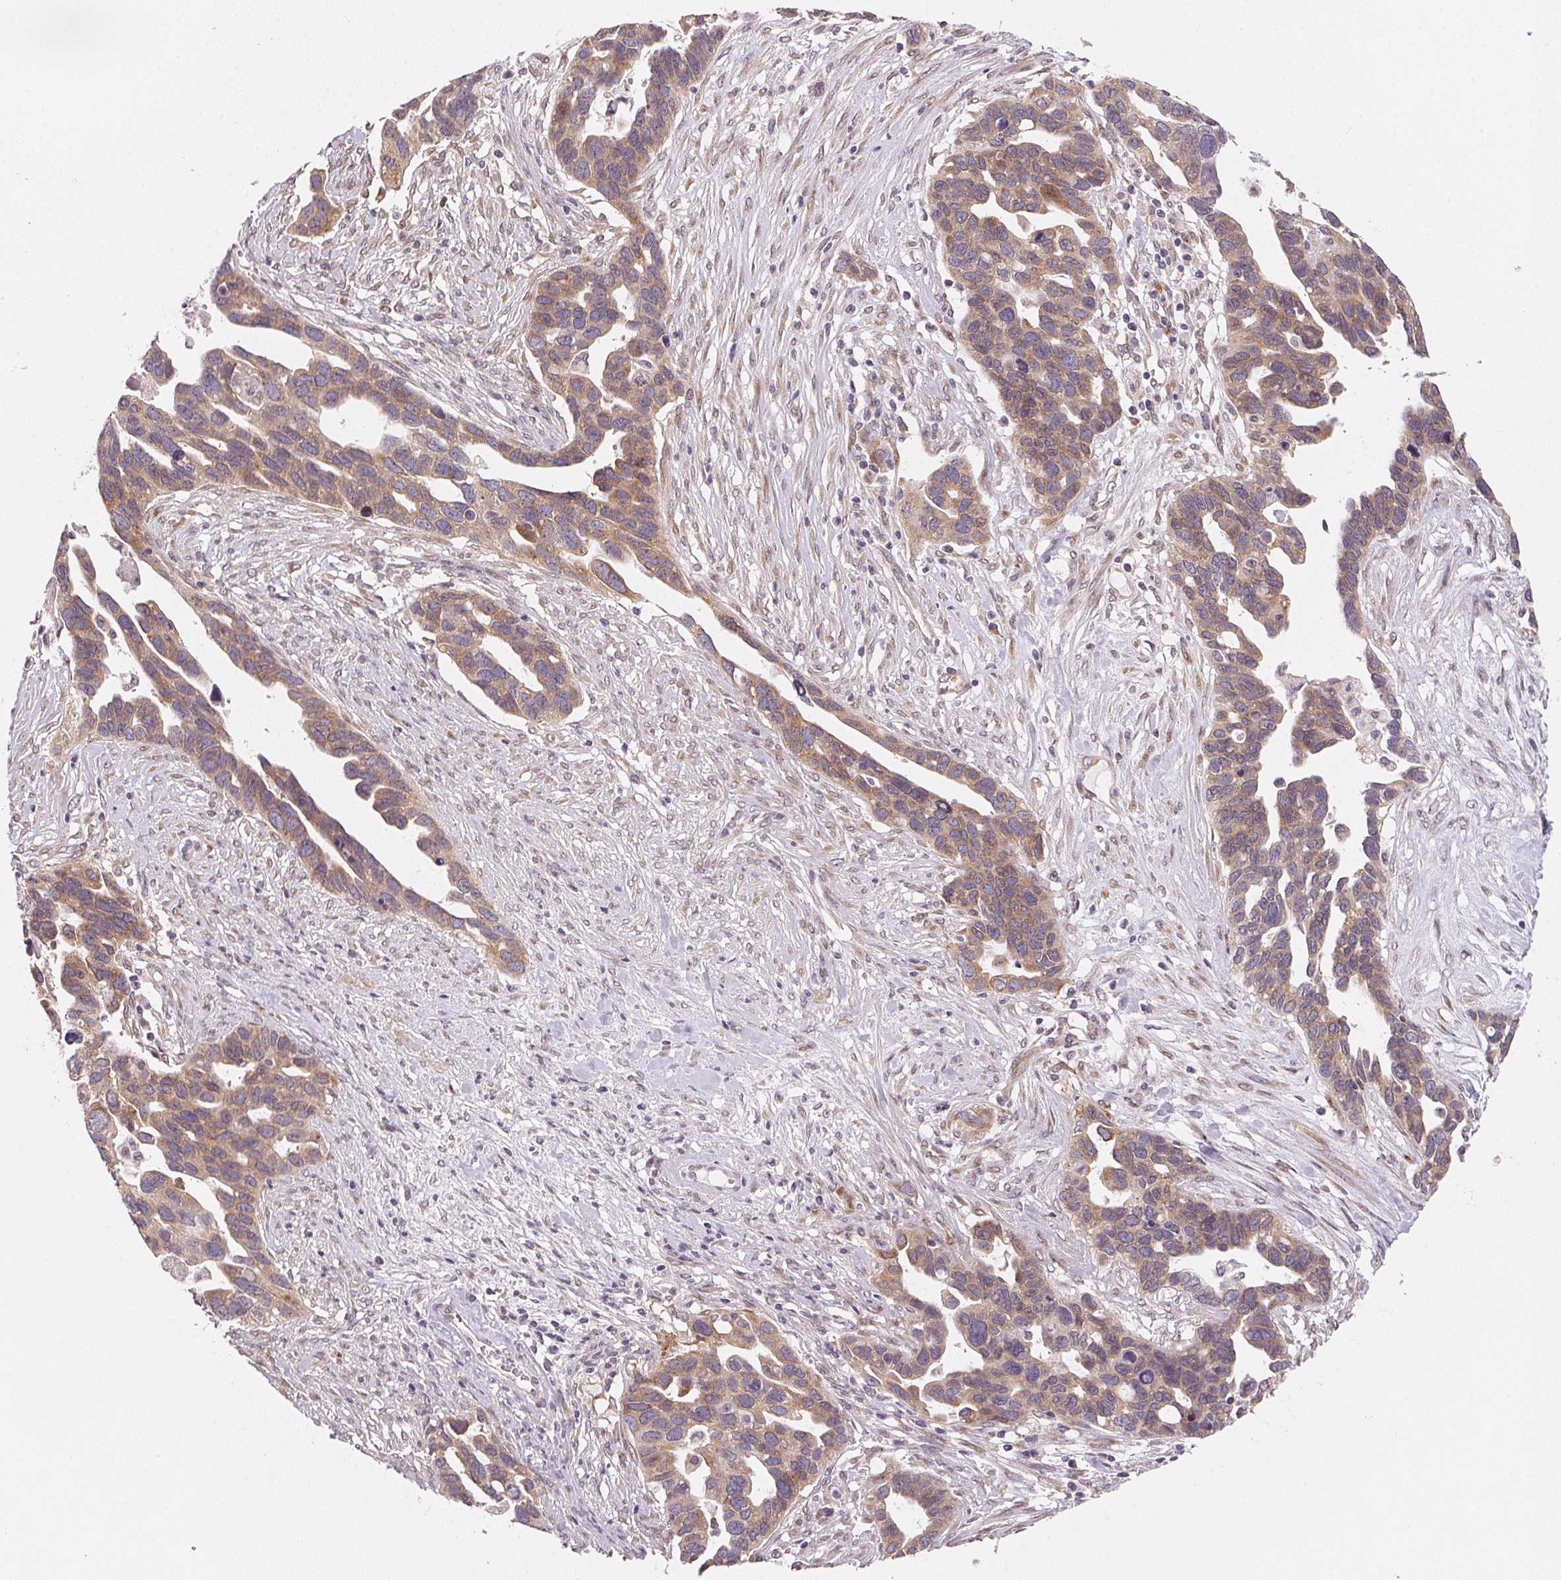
{"staining": {"intensity": "weak", "quantity": ">75%", "location": "cytoplasmic/membranous"}, "tissue": "ovarian cancer", "cell_type": "Tumor cells", "image_type": "cancer", "snomed": [{"axis": "morphology", "description": "Cystadenocarcinoma, serous, NOS"}, {"axis": "topography", "description": "Ovary"}], "caption": "Serous cystadenocarcinoma (ovarian) stained with a protein marker exhibits weak staining in tumor cells.", "gene": "EI24", "patient": {"sex": "female", "age": 54}}